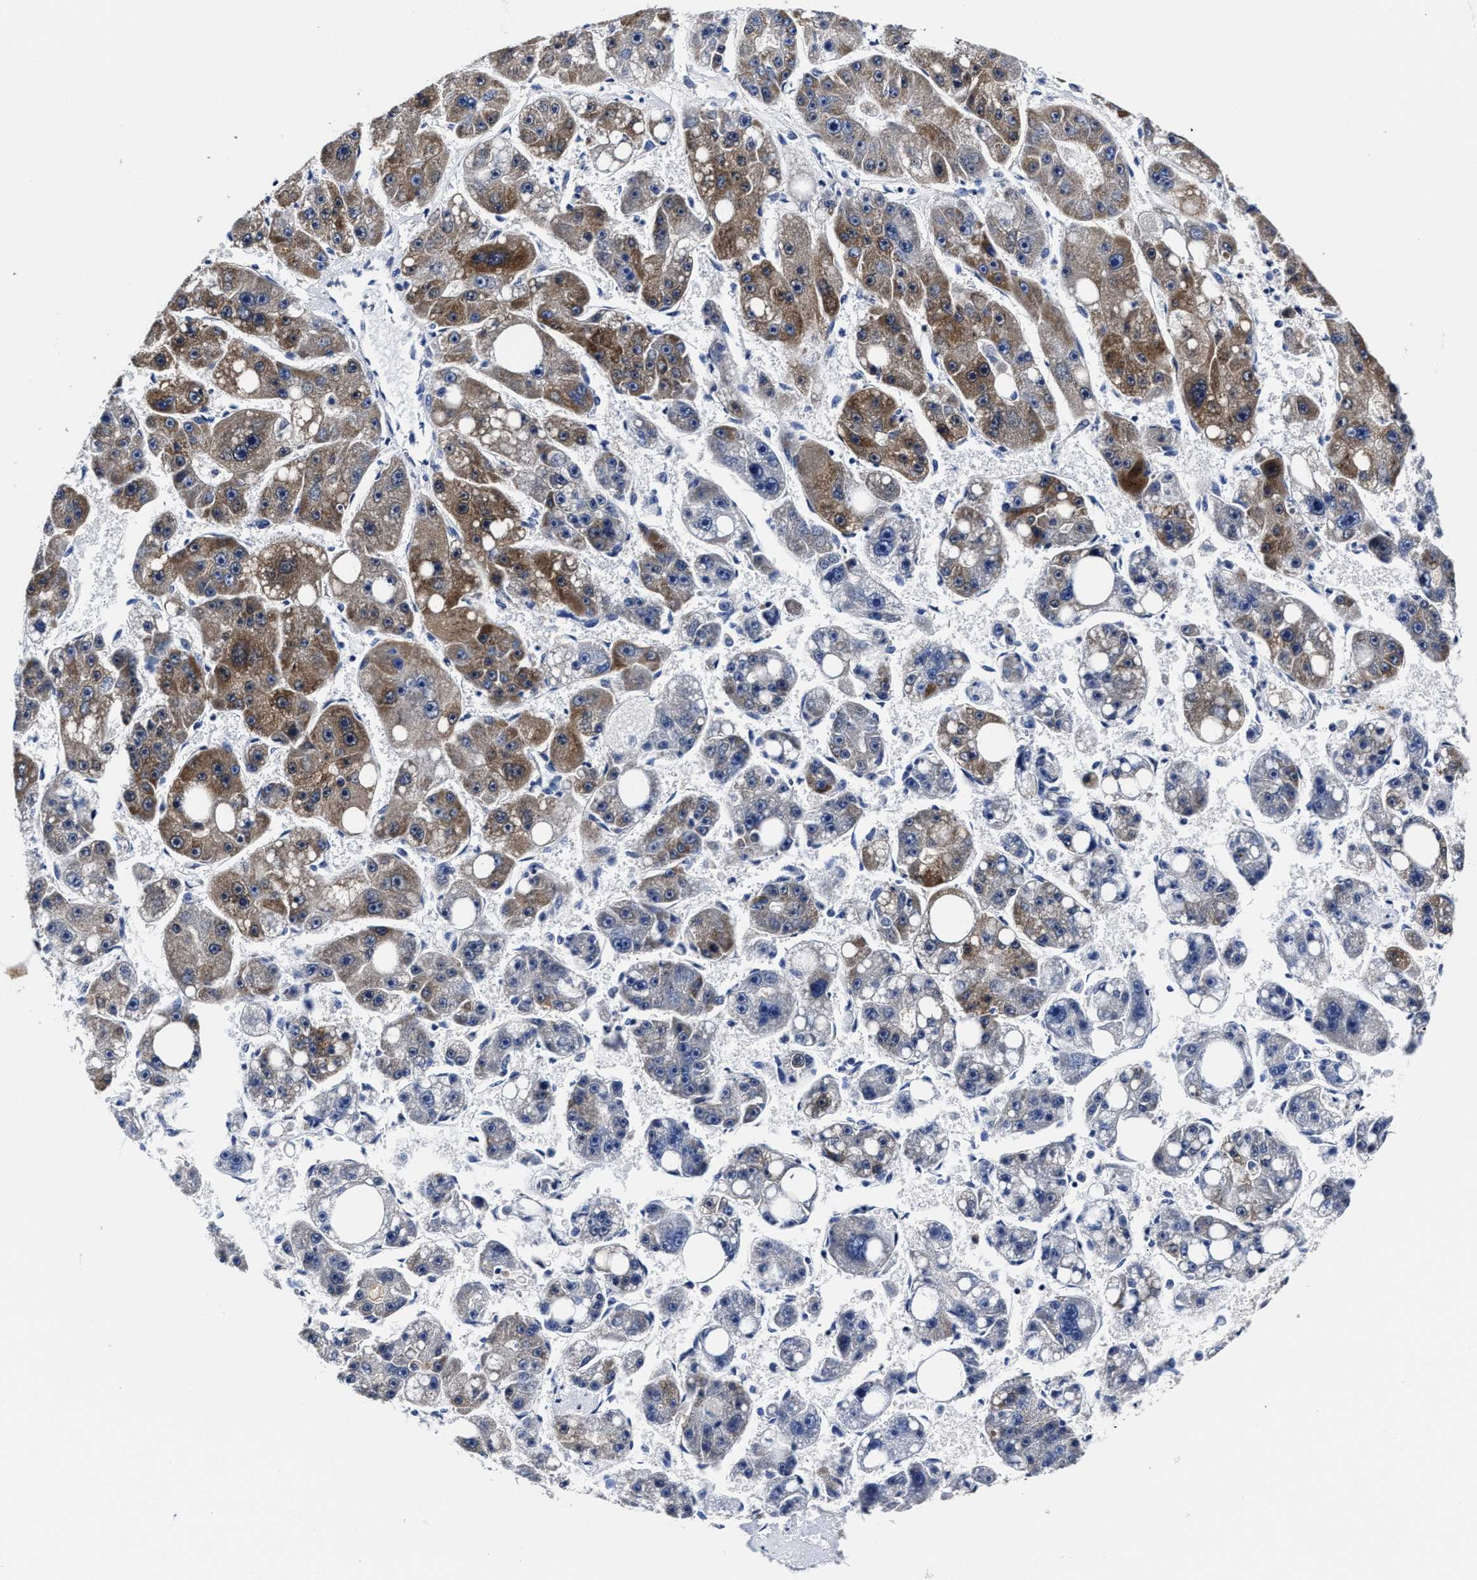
{"staining": {"intensity": "moderate", "quantity": "25%-75%", "location": "cytoplasmic/membranous"}, "tissue": "liver cancer", "cell_type": "Tumor cells", "image_type": "cancer", "snomed": [{"axis": "morphology", "description": "Carcinoma, Hepatocellular, NOS"}, {"axis": "topography", "description": "Liver"}], "caption": "Hepatocellular carcinoma (liver) tissue shows moderate cytoplasmic/membranous staining in approximately 25%-75% of tumor cells The staining is performed using DAB brown chromogen to label protein expression. The nuclei are counter-stained blue using hematoxylin.", "gene": "HINT2", "patient": {"sex": "female", "age": 61}}